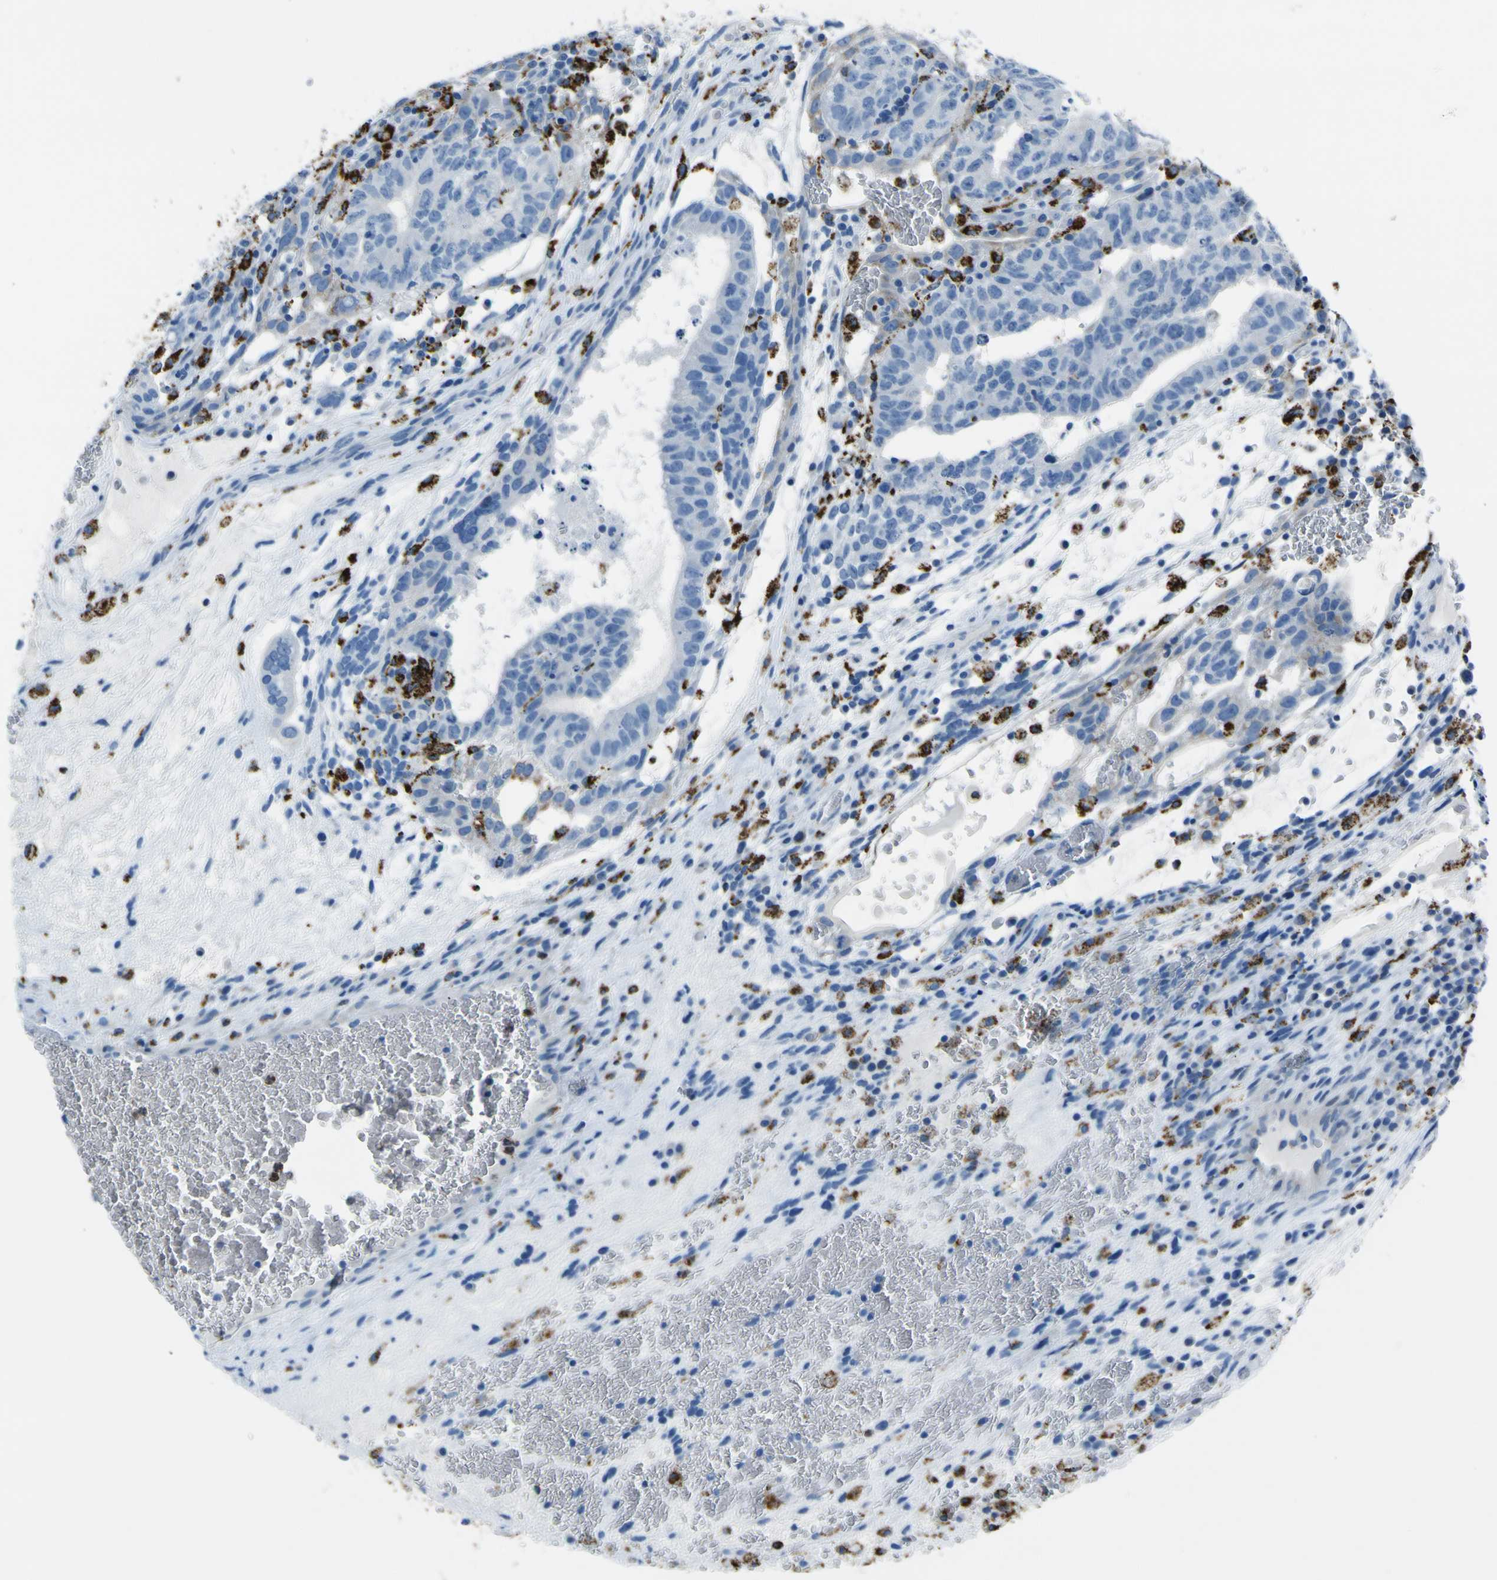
{"staining": {"intensity": "weak", "quantity": "<25%", "location": "cytoplasmic/membranous"}, "tissue": "testis cancer", "cell_type": "Tumor cells", "image_type": "cancer", "snomed": [{"axis": "morphology", "description": "Seminoma, NOS"}, {"axis": "morphology", "description": "Carcinoma, Embryonal, NOS"}, {"axis": "topography", "description": "Testis"}], "caption": "This is a micrograph of IHC staining of testis cancer (embryonal carcinoma), which shows no positivity in tumor cells. (DAB immunohistochemistry (IHC) with hematoxylin counter stain).", "gene": "ACSL1", "patient": {"sex": "male", "age": 52}}